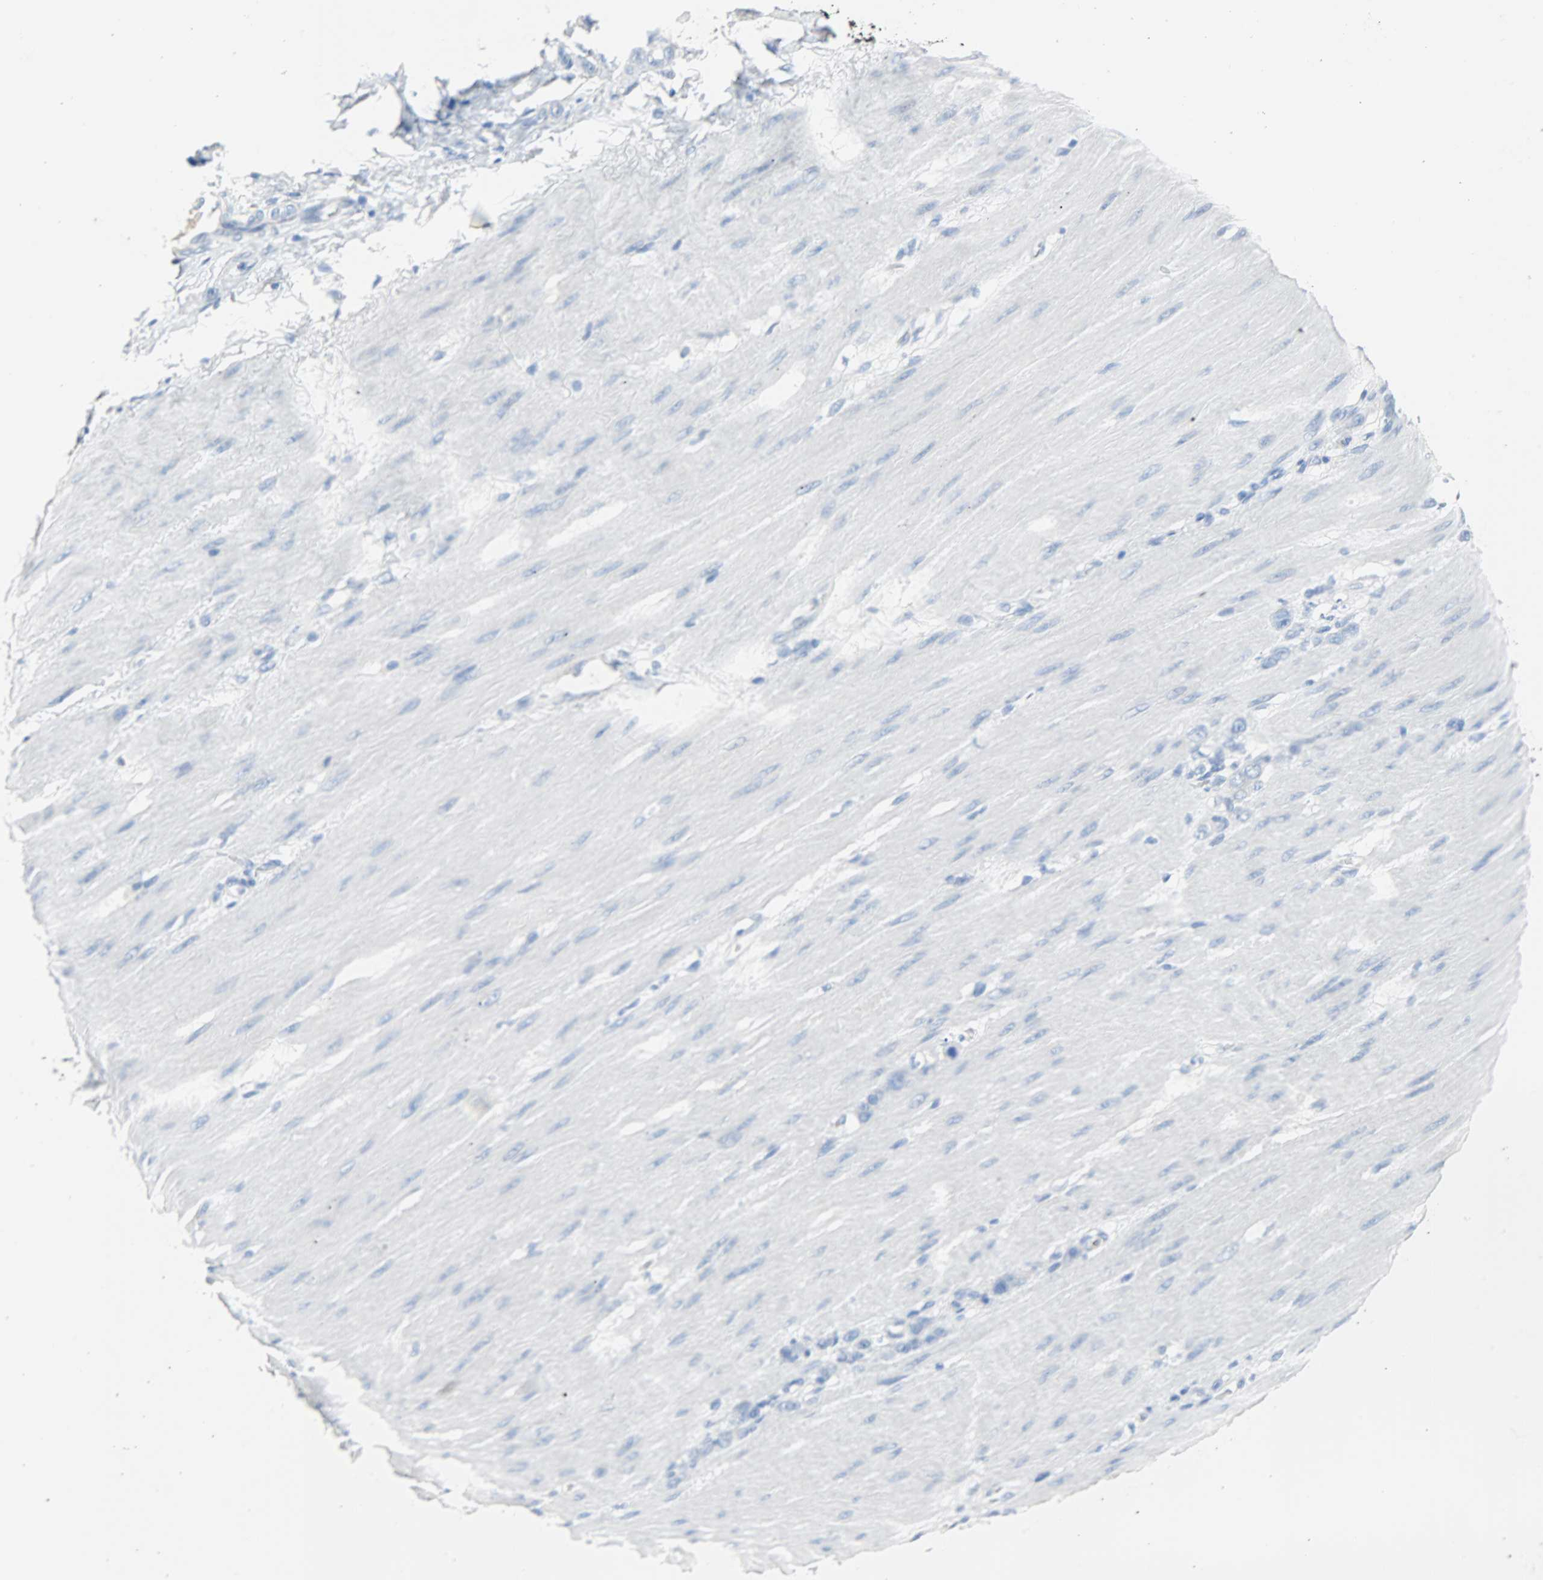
{"staining": {"intensity": "negative", "quantity": "none", "location": "none"}, "tissue": "stomach cancer", "cell_type": "Tumor cells", "image_type": "cancer", "snomed": [{"axis": "morphology", "description": "Adenocarcinoma, NOS"}, {"axis": "topography", "description": "Stomach"}], "caption": "The micrograph exhibits no significant positivity in tumor cells of stomach cancer.", "gene": "CA3", "patient": {"sex": "male", "age": 82}}